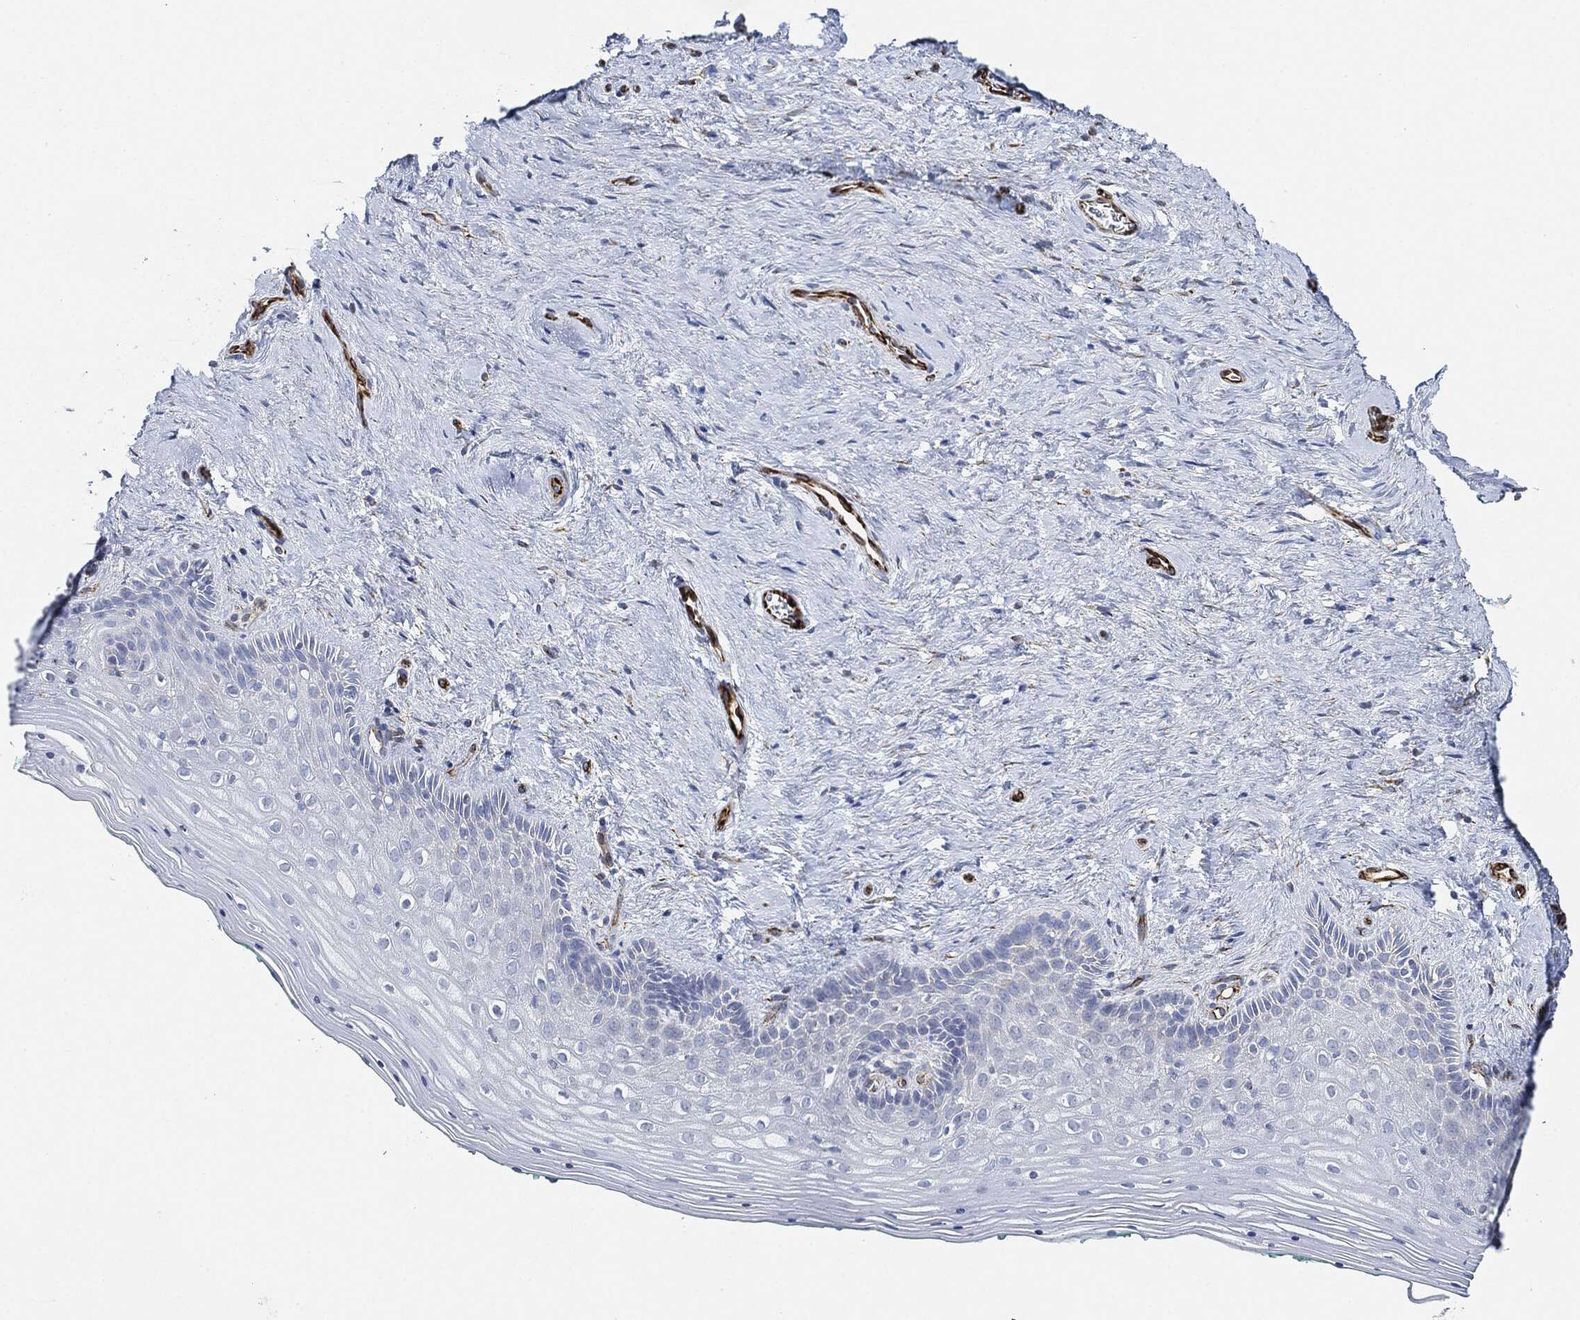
{"staining": {"intensity": "negative", "quantity": "none", "location": "none"}, "tissue": "vagina", "cell_type": "Squamous epithelial cells", "image_type": "normal", "snomed": [{"axis": "morphology", "description": "Normal tissue, NOS"}, {"axis": "topography", "description": "Vagina"}], "caption": "Immunohistochemistry of unremarkable human vagina shows no positivity in squamous epithelial cells.", "gene": "THSD1", "patient": {"sex": "female", "age": 45}}